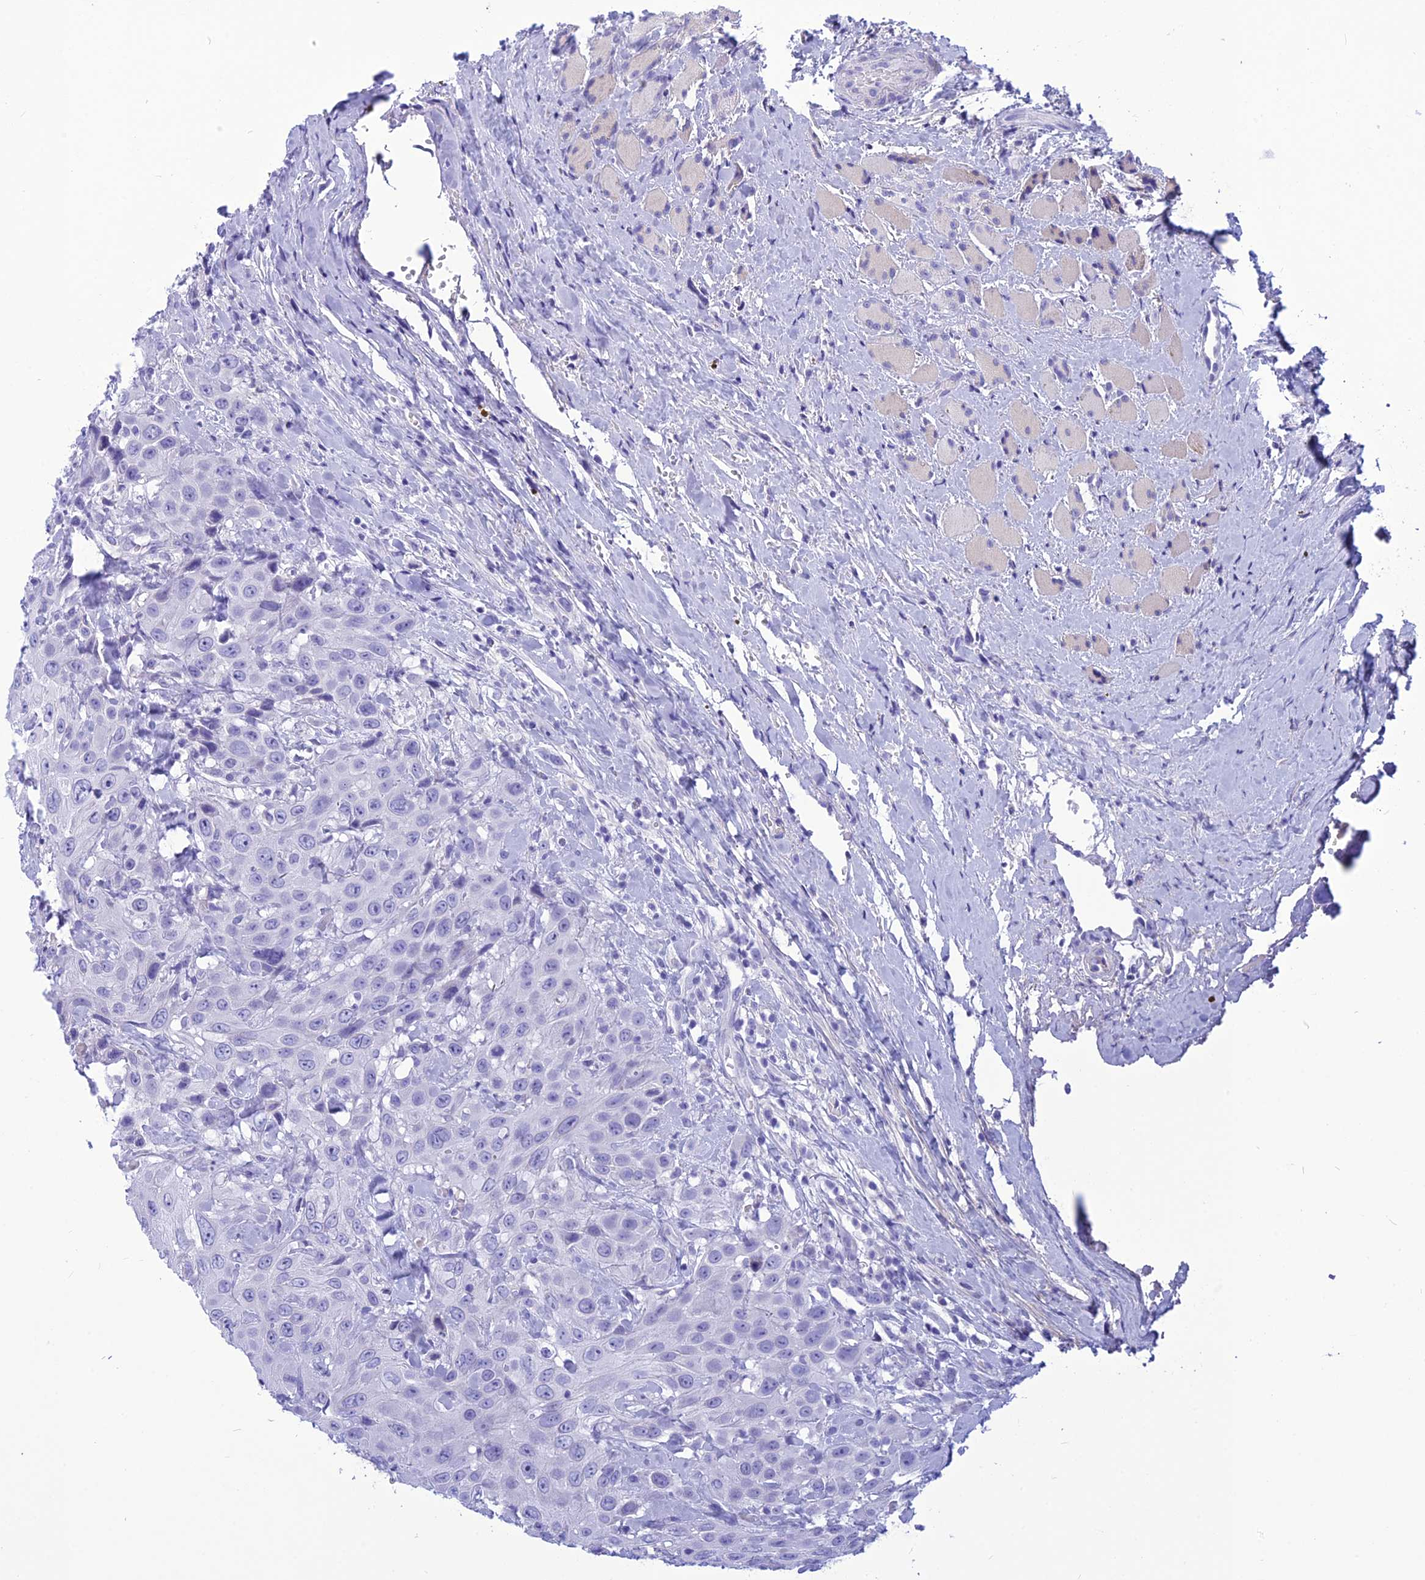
{"staining": {"intensity": "negative", "quantity": "none", "location": "none"}, "tissue": "head and neck cancer", "cell_type": "Tumor cells", "image_type": "cancer", "snomed": [{"axis": "morphology", "description": "Squamous cell carcinoma, NOS"}, {"axis": "topography", "description": "Head-Neck"}], "caption": "Human squamous cell carcinoma (head and neck) stained for a protein using IHC reveals no staining in tumor cells.", "gene": "BBS2", "patient": {"sex": "male", "age": 81}}